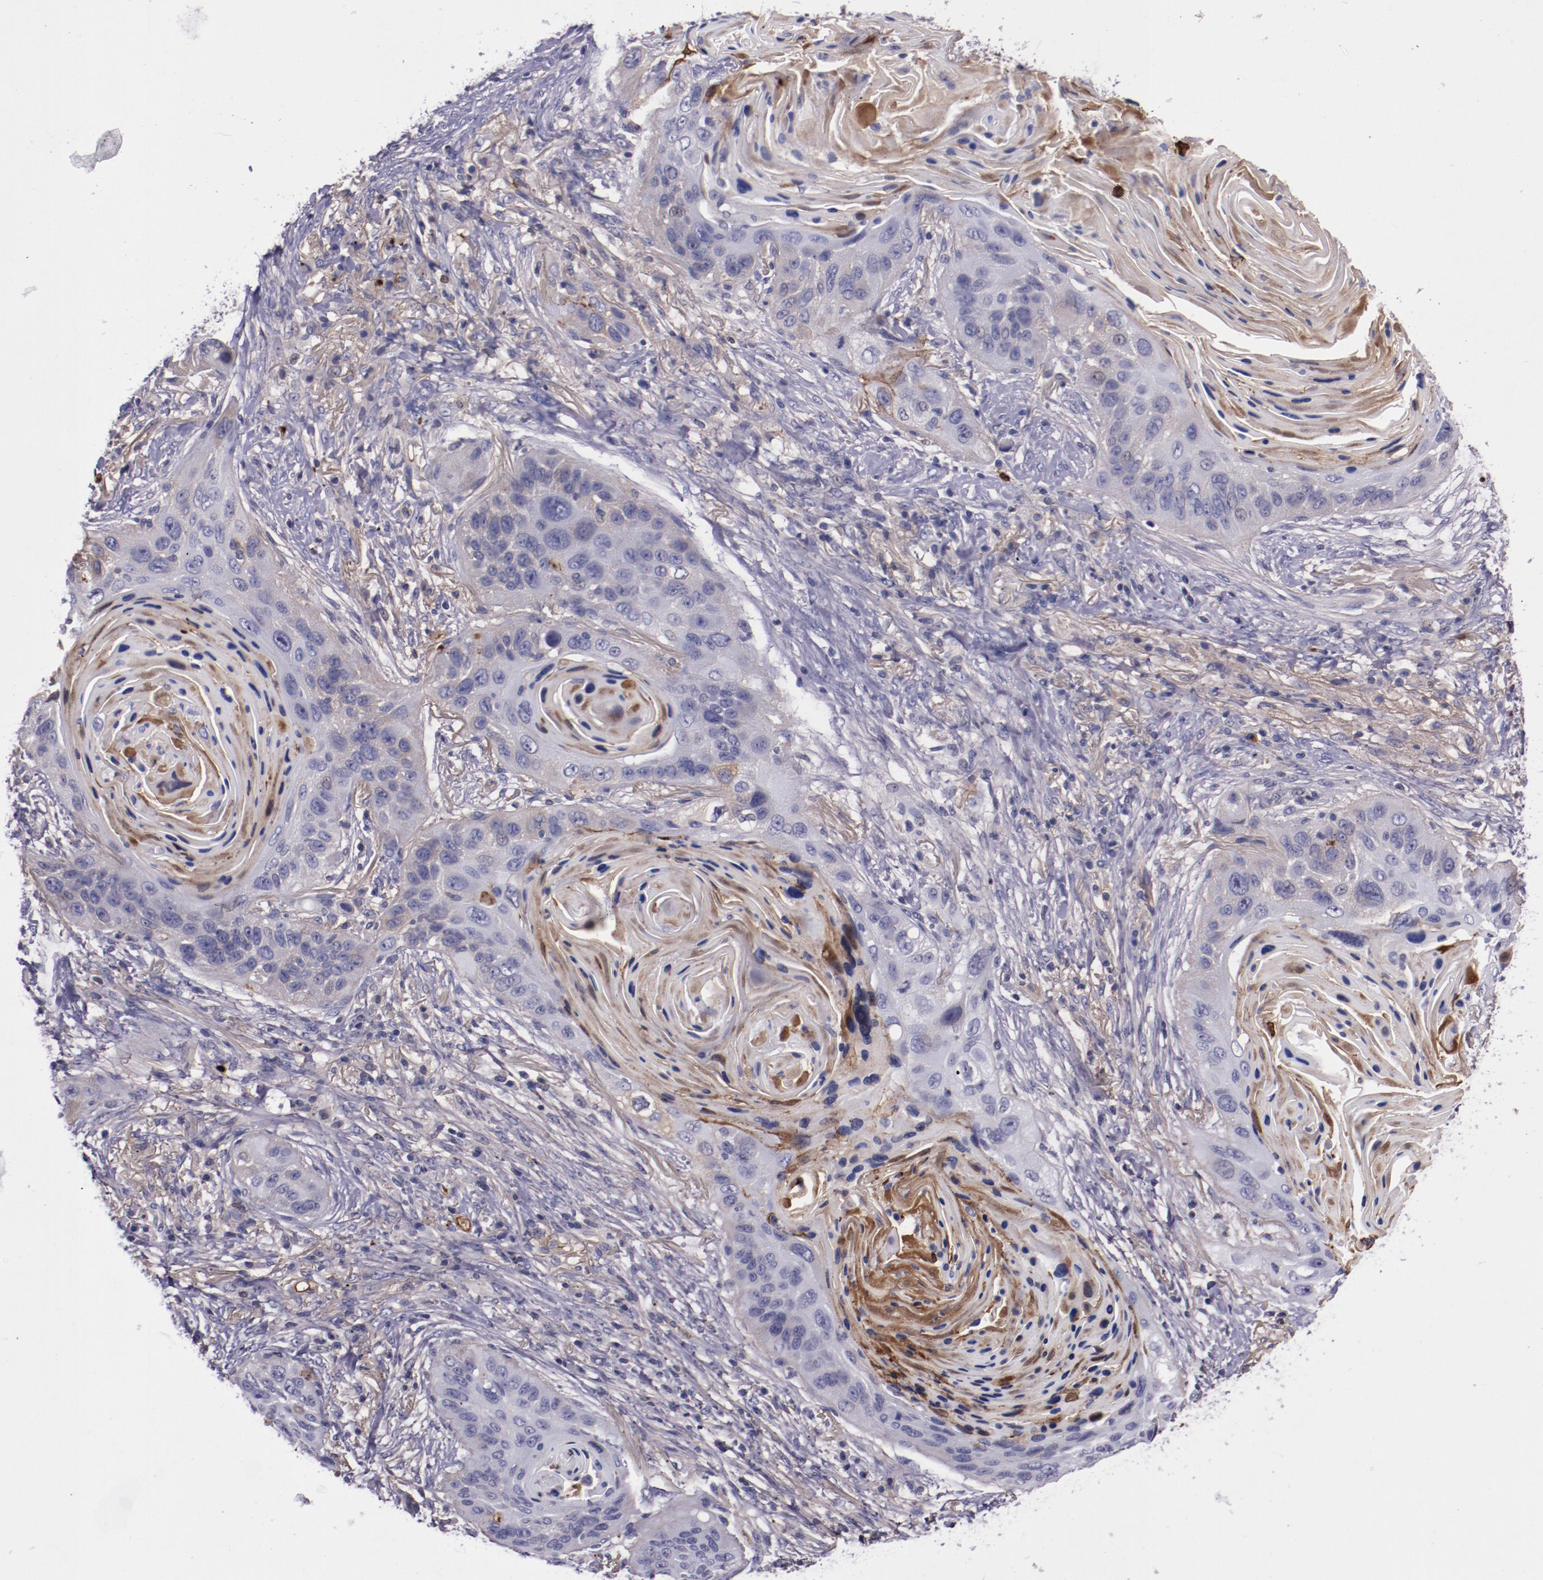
{"staining": {"intensity": "weak", "quantity": "<25%", "location": "cytoplasmic/membranous"}, "tissue": "lung cancer", "cell_type": "Tumor cells", "image_type": "cancer", "snomed": [{"axis": "morphology", "description": "Squamous cell carcinoma, NOS"}, {"axis": "topography", "description": "Lung"}], "caption": "Image shows no significant protein positivity in tumor cells of lung squamous cell carcinoma.", "gene": "APOH", "patient": {"sex": "female", "age": 67}}